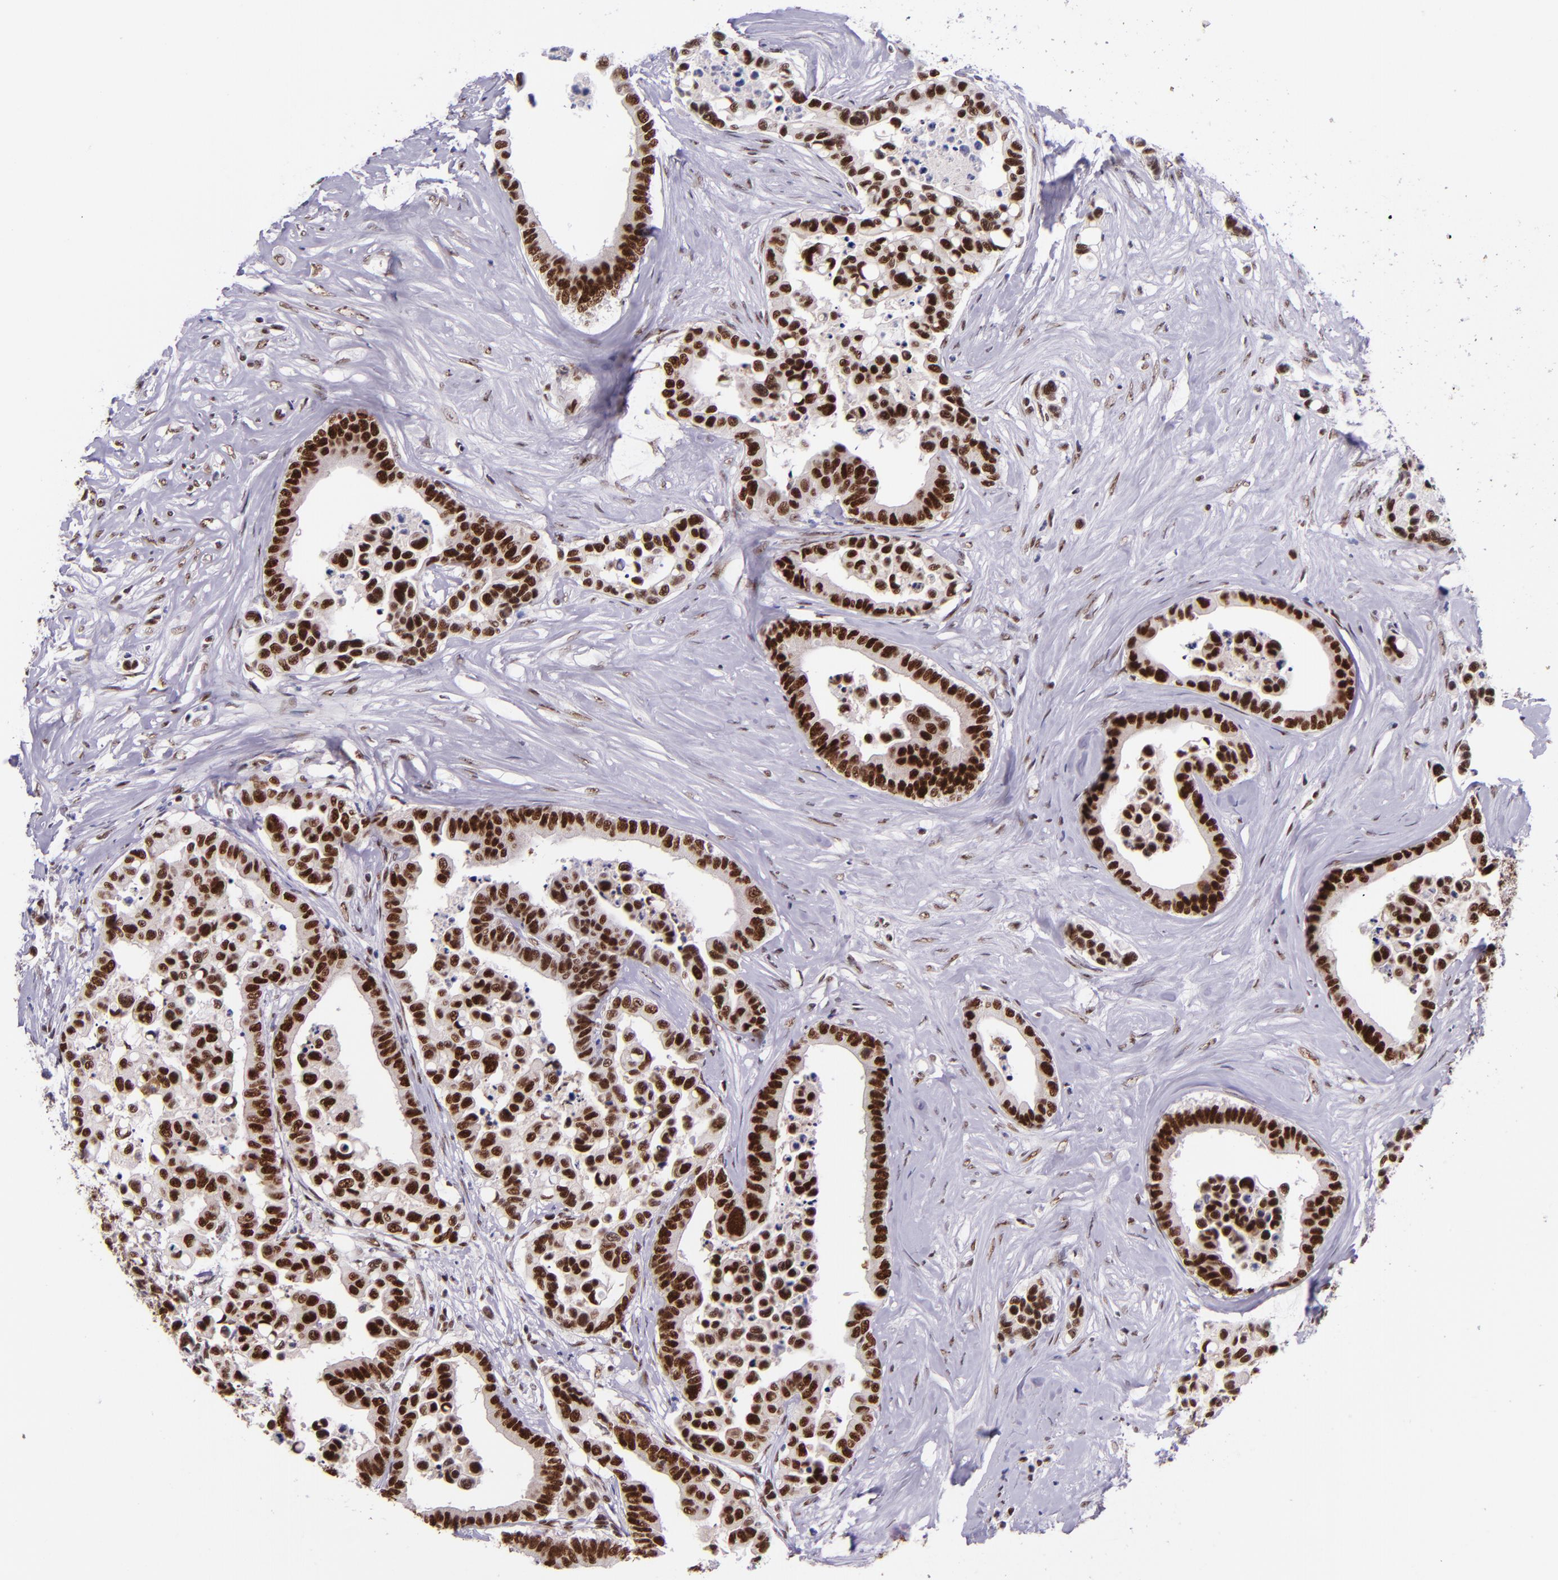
{"staining": {"intensity": "strong", "quantity": ">75%", "location": "nuclear"}, "tissue": "colorectal cancer", "cell_type": "Tumor cells", "image_type": "cancer", "snomed": [{"axis": "morphology", "description": "Adenocarcinoma, NOS"}, {"axis": "topography", "description": "Colon"}], "caption": "The image reveals staining of colorectal cancer, revealing strong nuclear protein positivity (brown color) within tumor cells.", "gene": "GPKOW", "patient": {"sex": "male", "age": 82}}